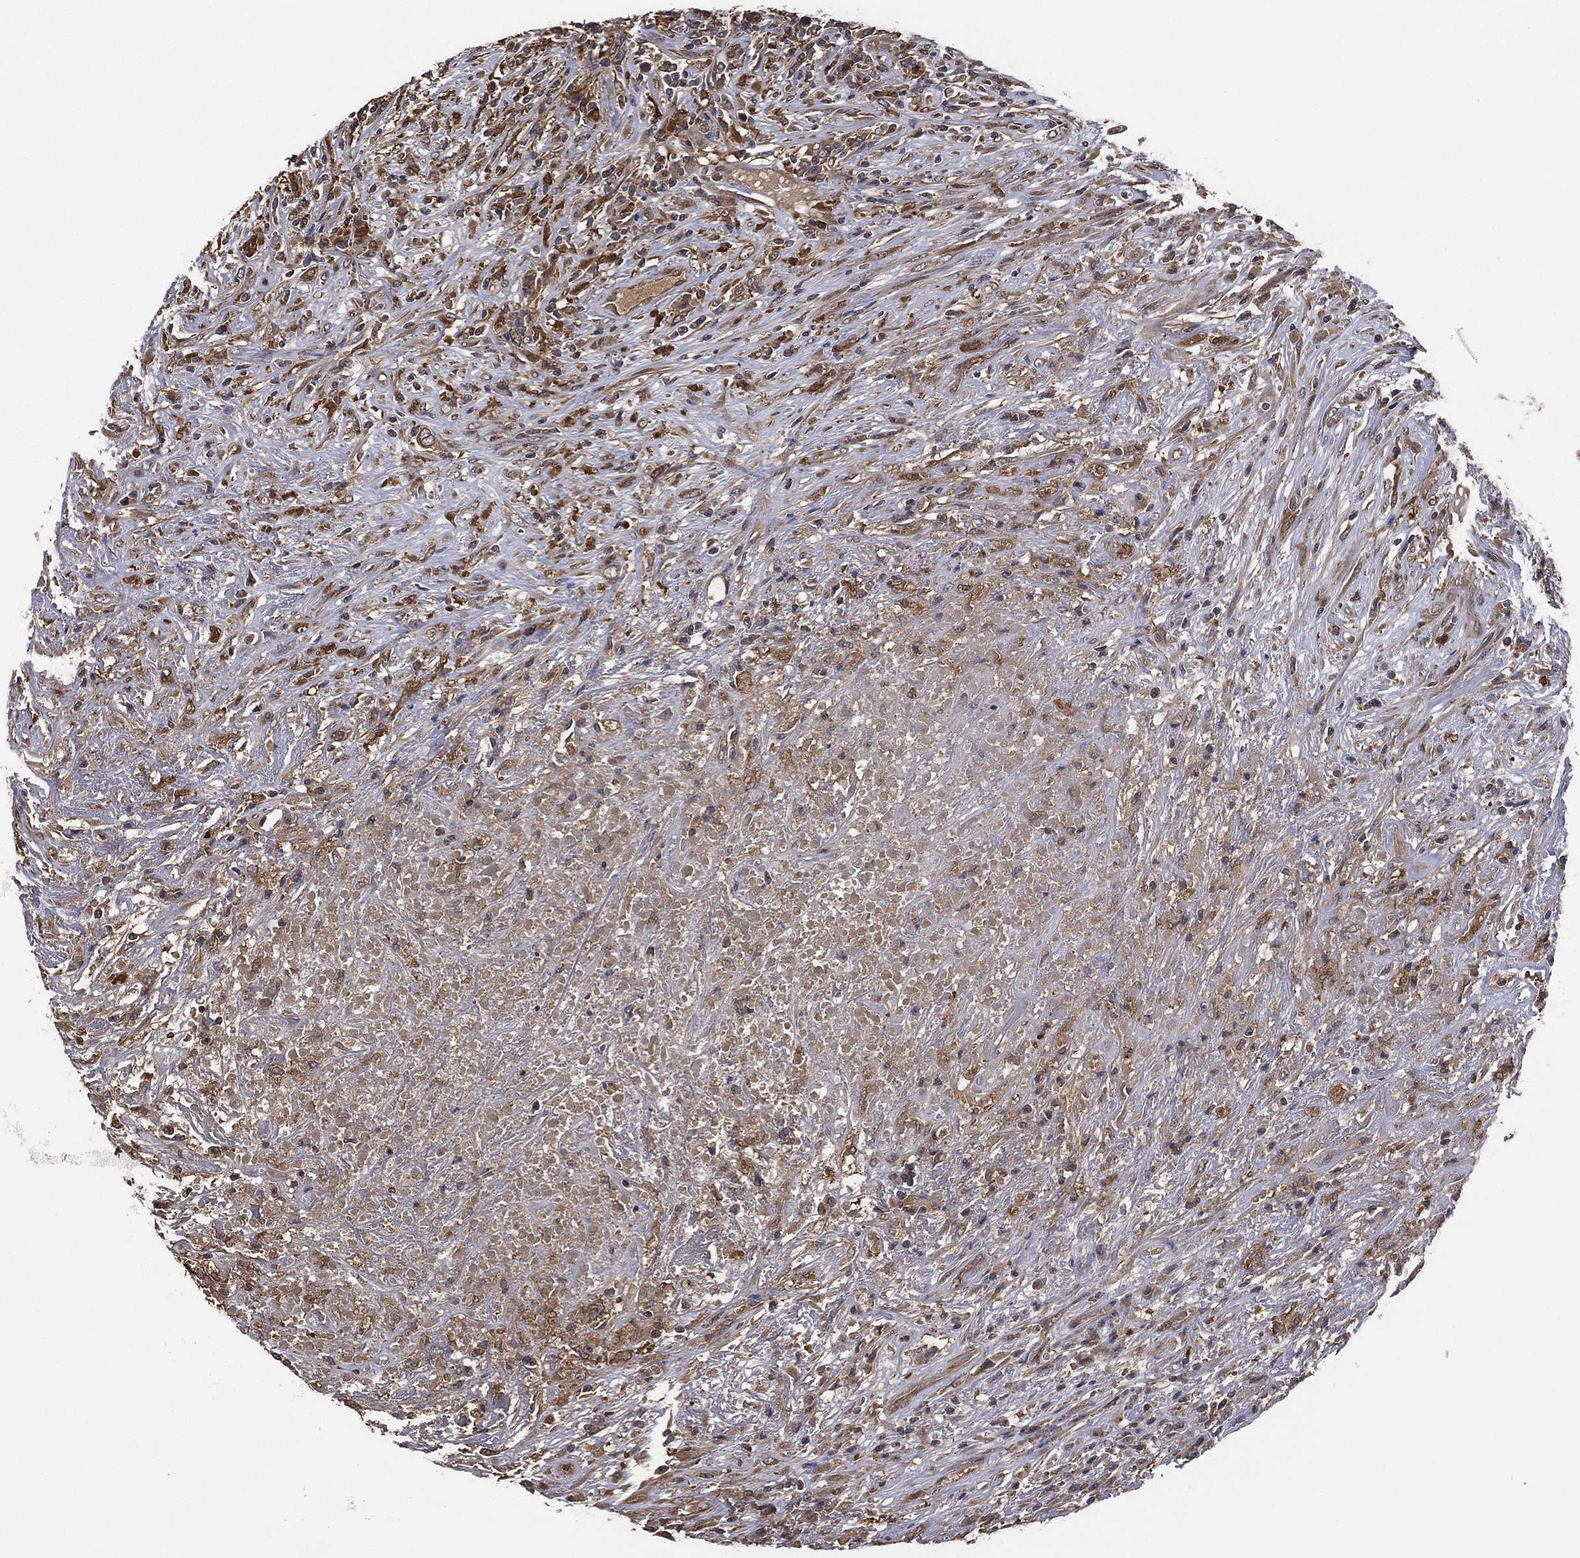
{"staining": {"intensity": "moderate", "quantity": "25%-75%", "location": "cytoplasmic/membranous"}, "tissue": "lymphoma", "cell_type": "Tumor cells", "image_type": "cancer", "snomed": [{"axis": "morphology", "description": "Malignant lymphoma, non-Hodgkin's type, High grade"}, {"axis": "topography", "description": "Lung"}], "caption": "The photomicrograph reveals immunohistochemical staining of lymphoma. There is moderate cytoplasmic/membranous staining is present in approximately 25%-75% of tumor cells.", "gene": "PSMG4", "patient": {"sex": "male", "age": 79}}